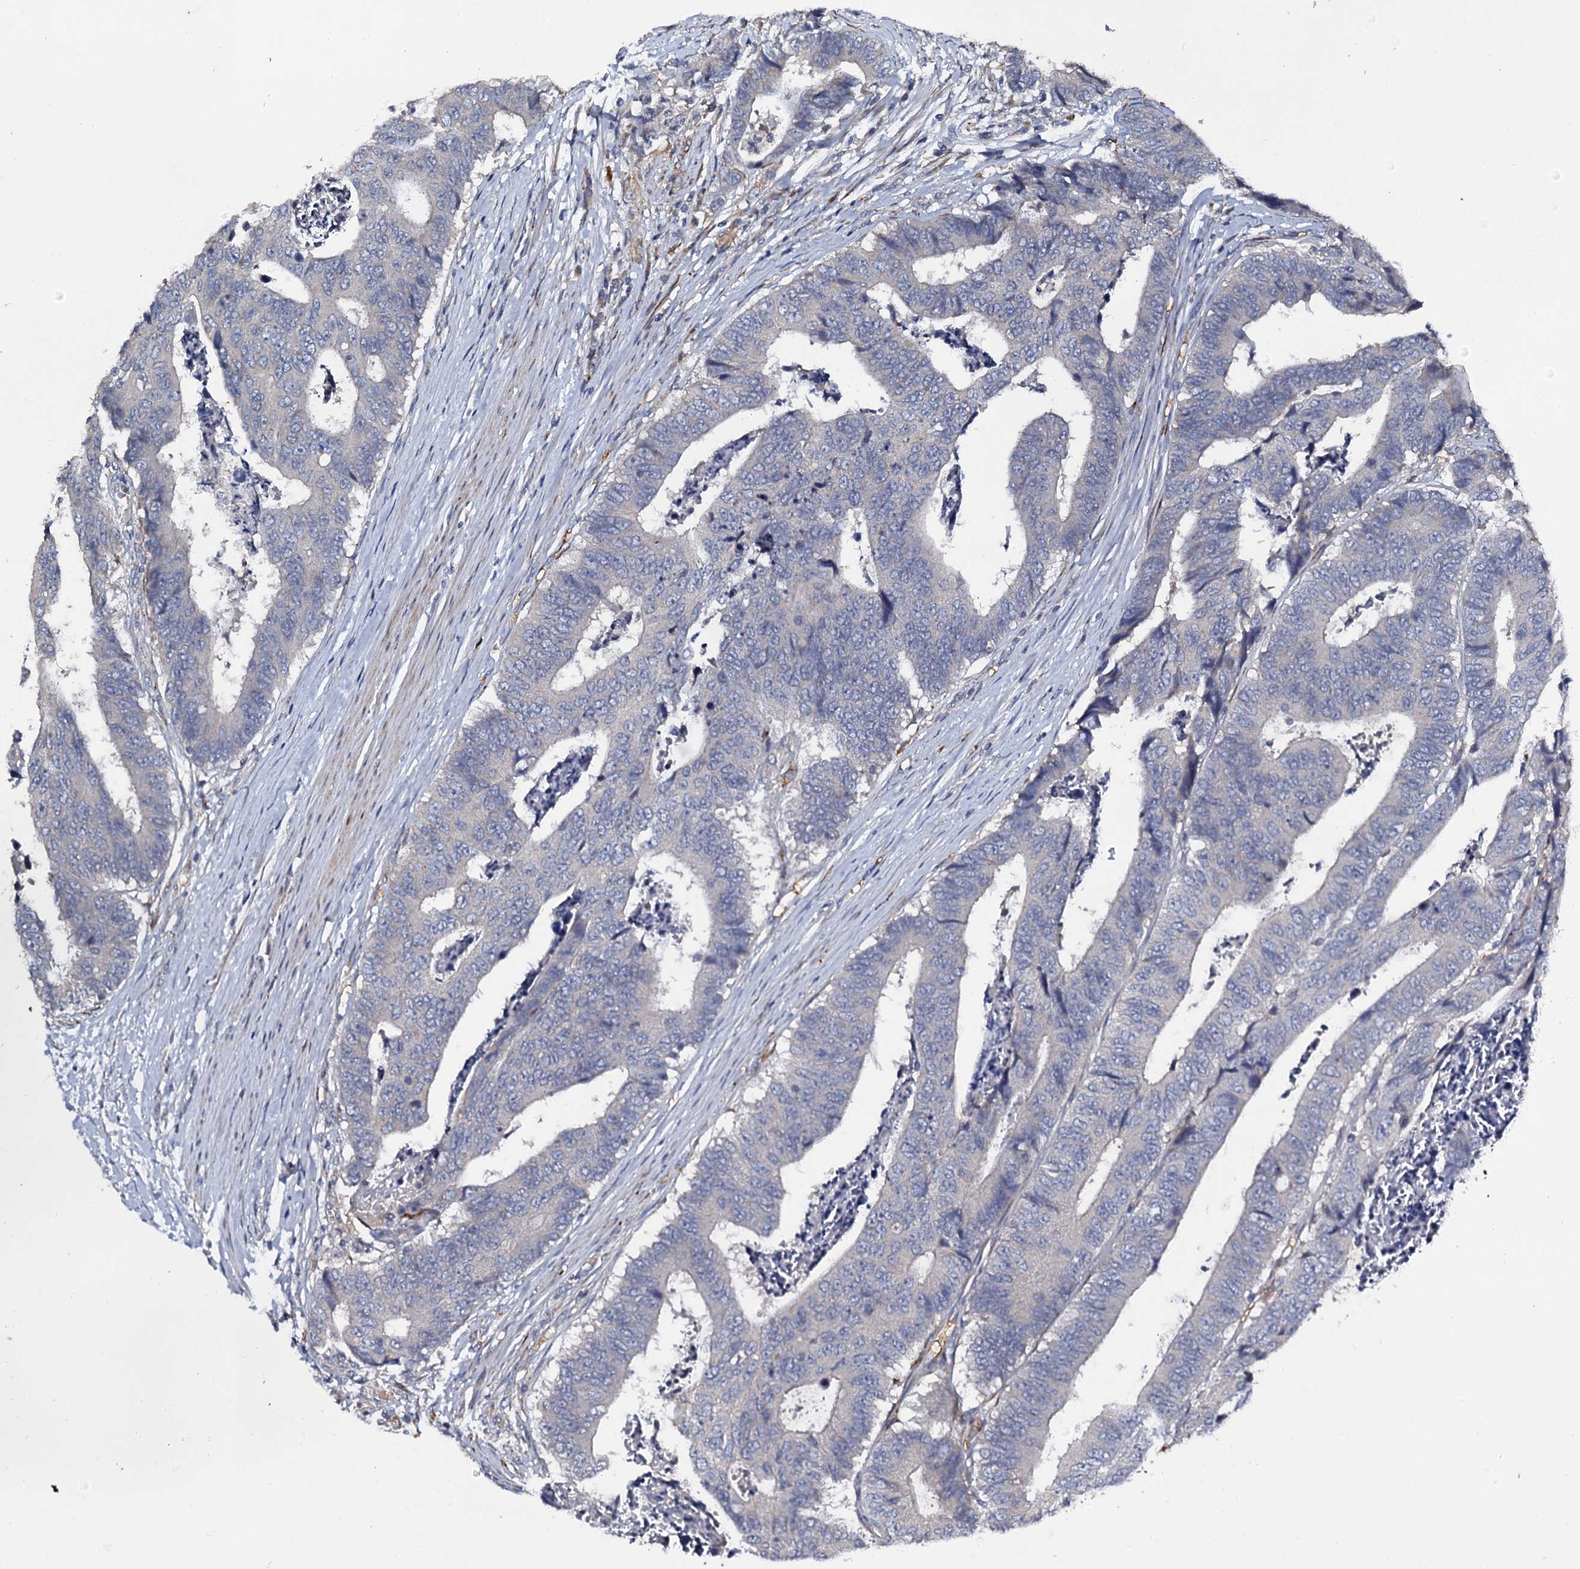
{"staining": {"intensity": "negative", "quantity": "none", "location": "none"}, "tissue": "colorectal cancer", "cell_type": "Tumor cells", "image_type": "cancer", "snomed": [{"axis": "morphology", "description": "Adenocarcinoma, NOS"}, {"axis": "topography", "description": "Rectum"}], "caption": "Tumor cells are negative for brown protein staining in colorectal cancer (adenocarcinoma).", "gene": "LRRC28", "patient": {"sex": "male", "age": 84}}